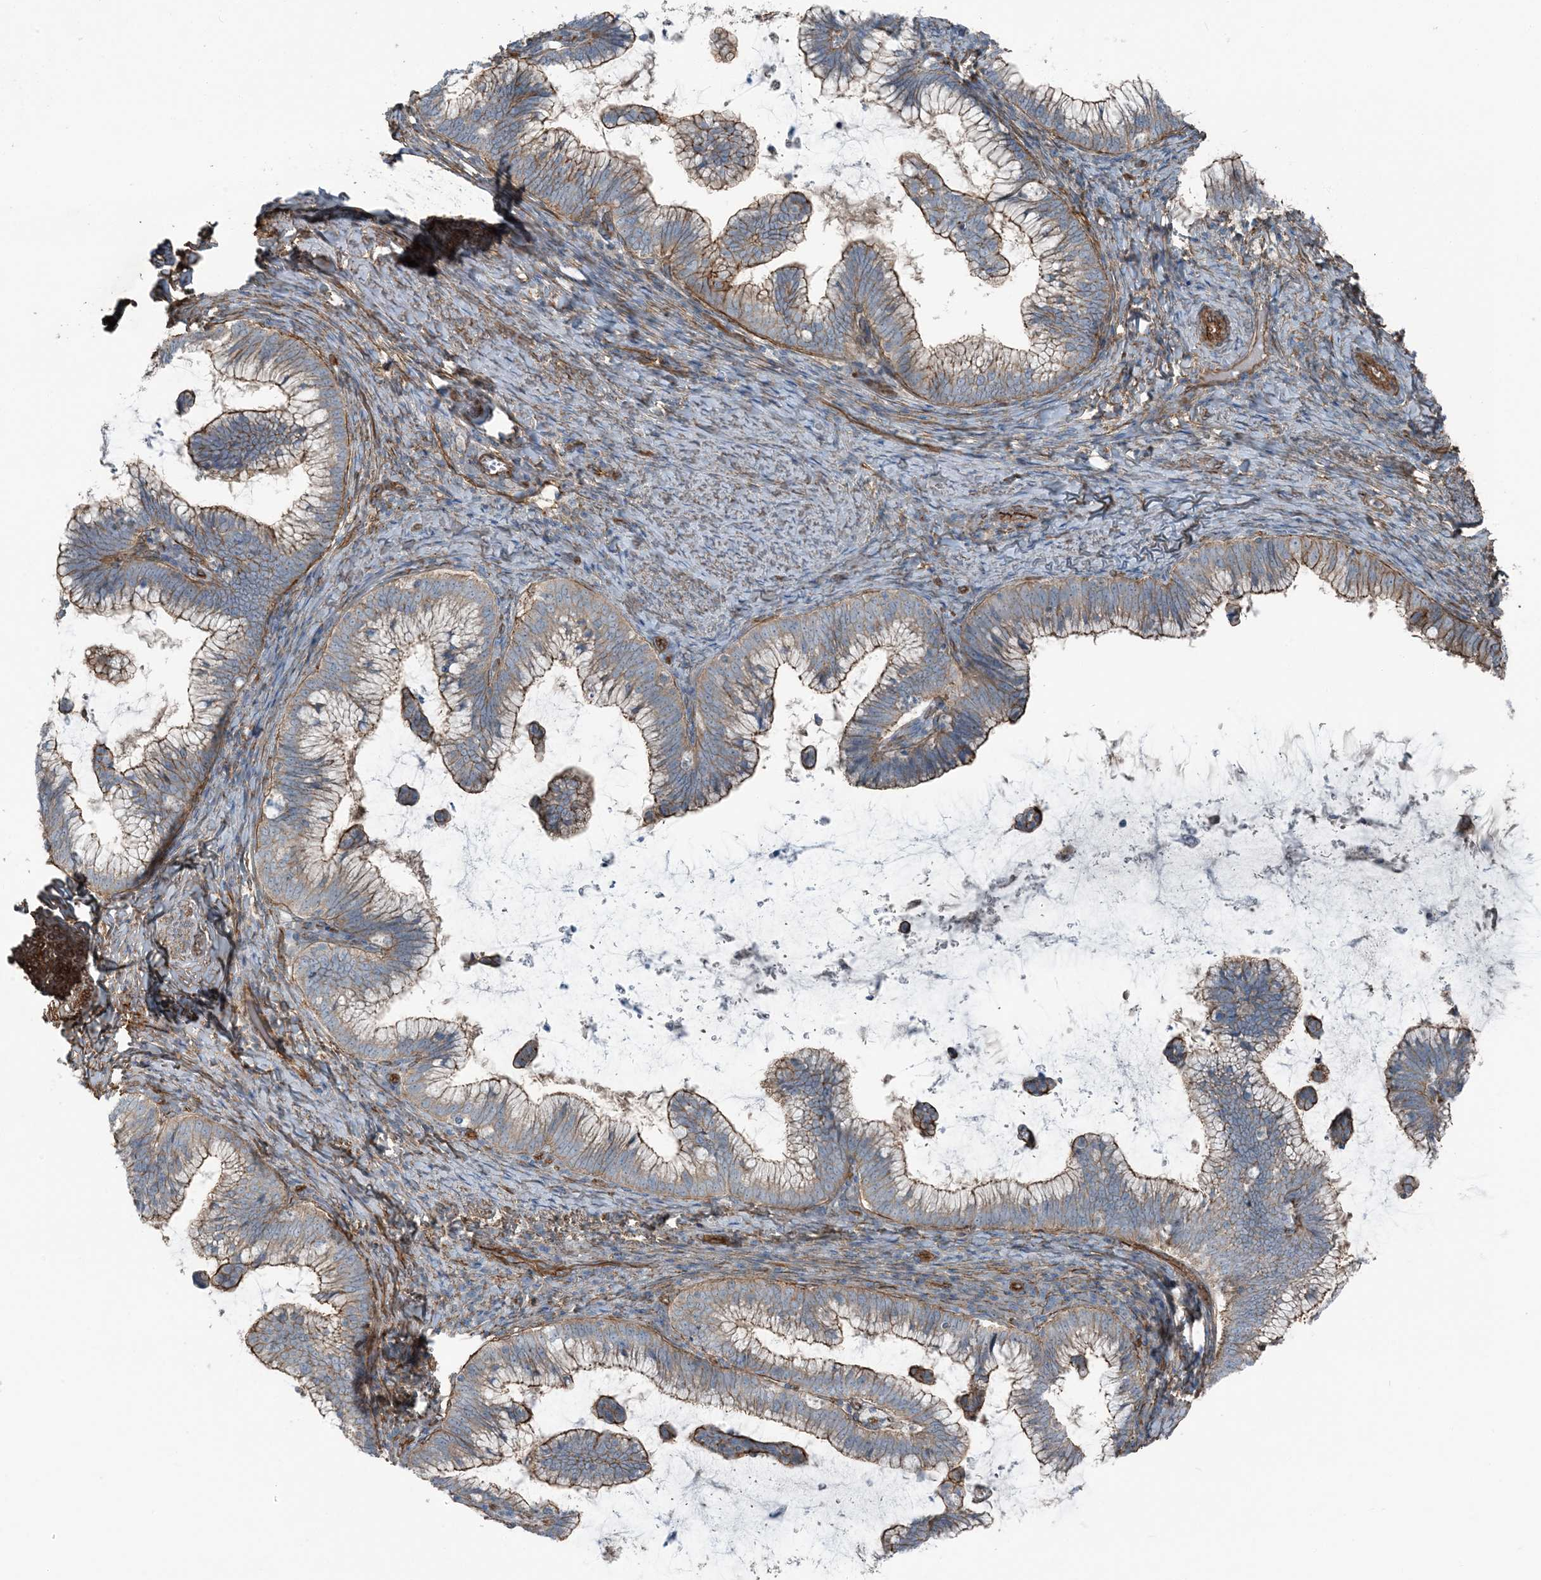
{"staining": {"intensity": "moderate", "quantity": ">75%", "location": "cytoplasmic/membranous"}, "tissue": "cervical cancer", "cell_type": "Tumor cells", "image_type": "cancer", "snomed": [{"axis": "morphology", "description": "Adenocarcinoma, NOS"}, {"axis": "topography", "description": "Cervix"}], "caption": "Immunohistochemical staining of adenocarcinoma (cervical) shows medium levels of moderate cytoplasmic/membranous protein staining in approximately >75% of tumor cells.", "gene": "ZFP90", "patient": {"sex": "female", "age": 36}}